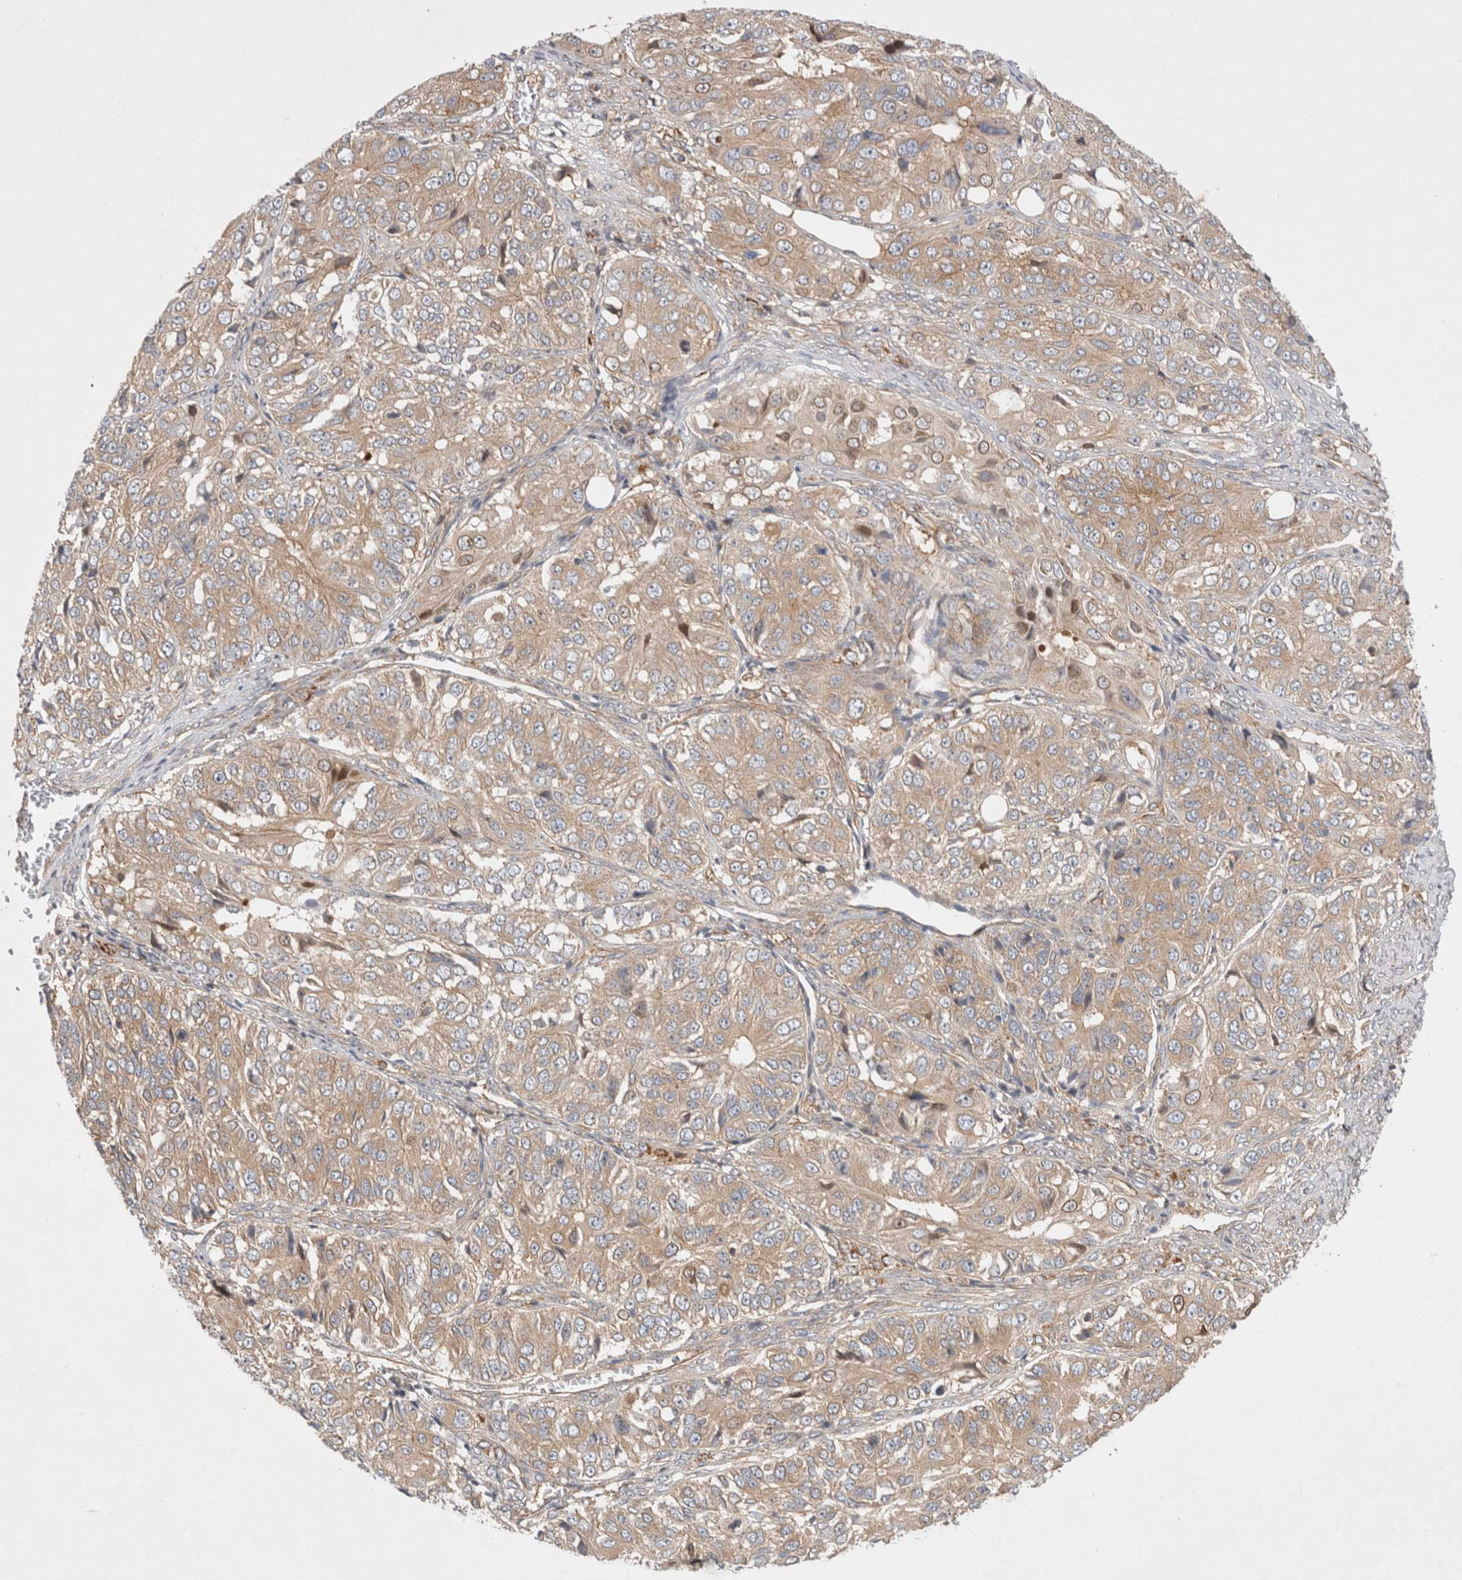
{"staining": {"intensity": "weak", "quantity": ">75%", "location": "cytoplasmic/membranous"}, "tissue": "ovarian cancer", "cell_type": "Tumor cells", "image_type": "cancer", "snomed": [{"axis": "morphology", "description": "Carcinoma, endometroid"}, {"axis": "topography", "description": "Ovary"}], "caption": "Immunohistochemical staining of ovarian cancer reveals weak cytoplasmic/membranous protein staining in approximately >75% of tumor cells.", "gene": "GPR150", "patient": {"sex": "female", "age": 51}}